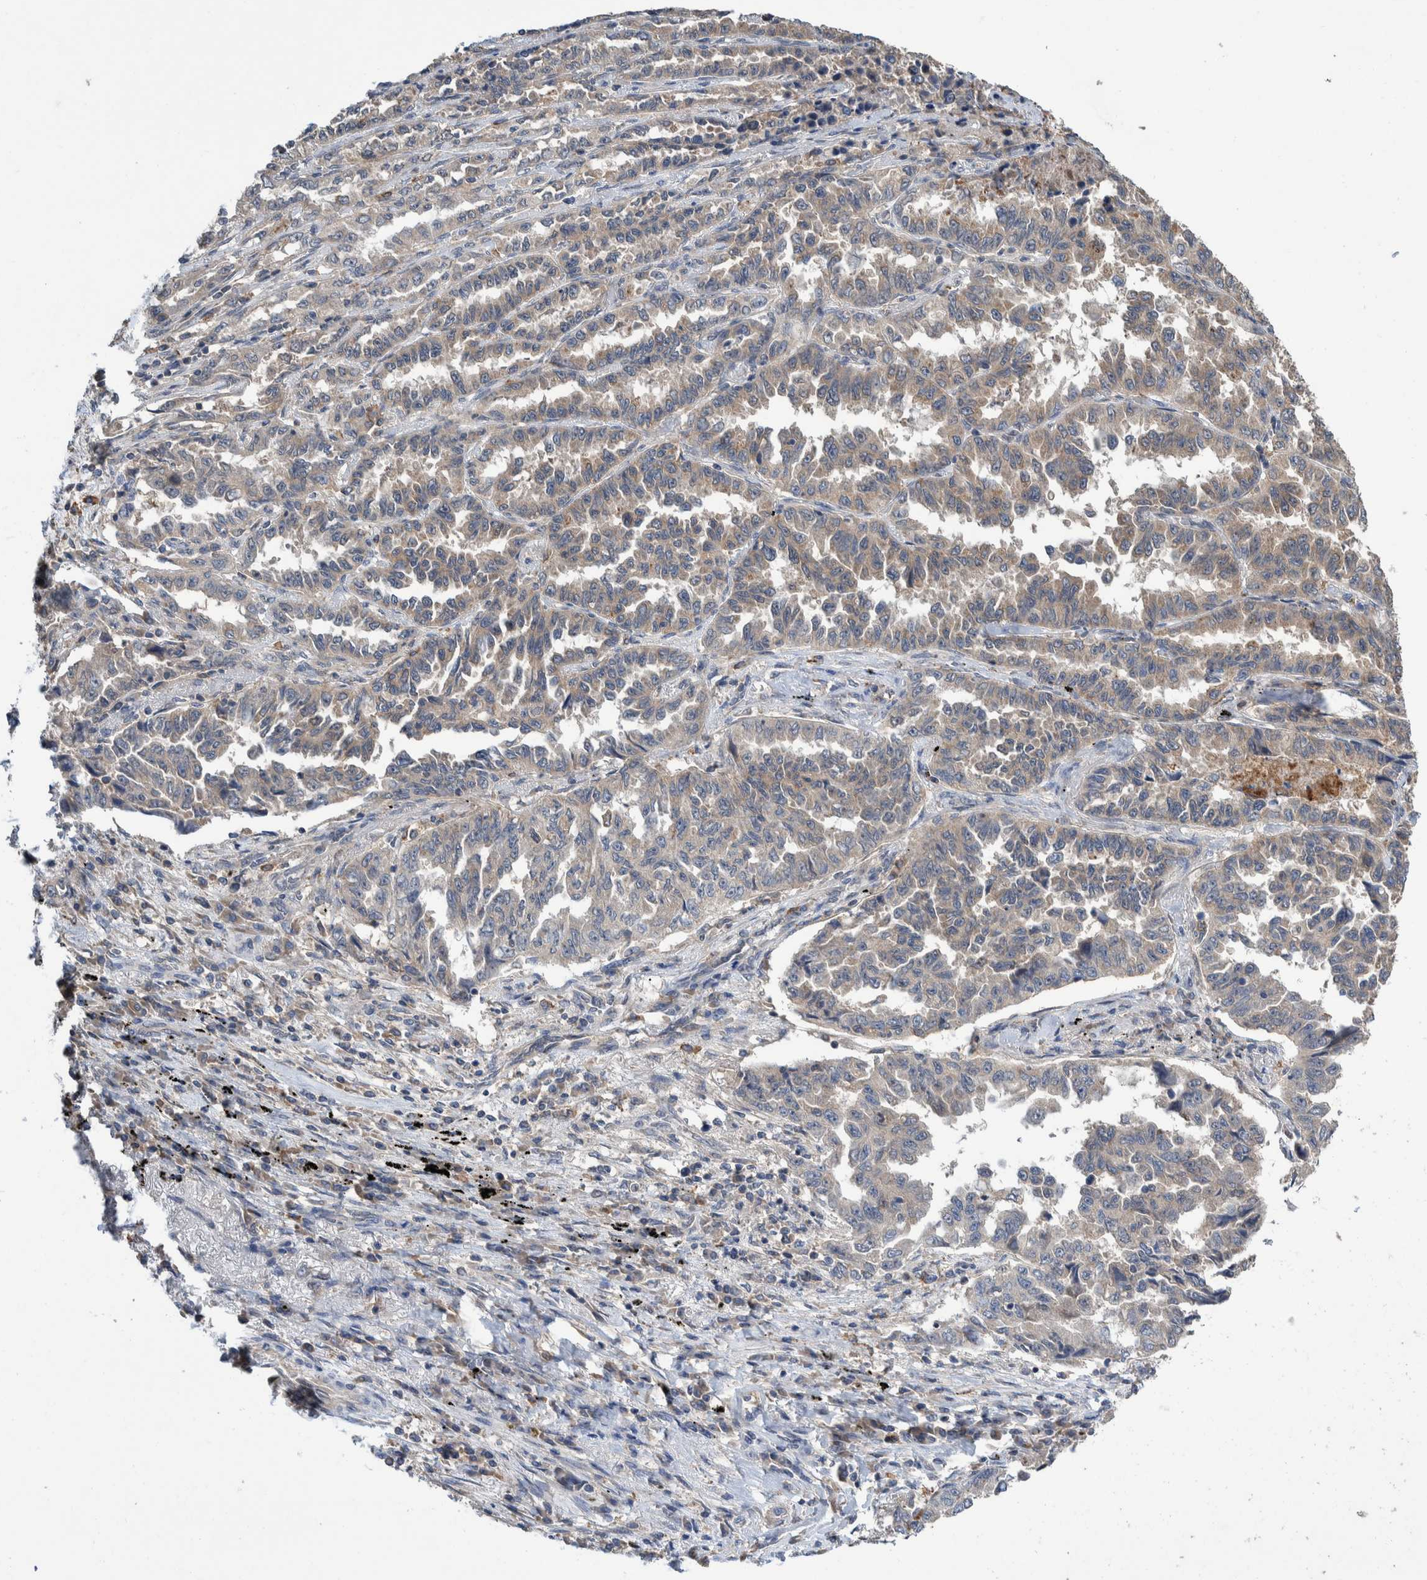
{"staining": {"intensity": "moderate", "quantity": "25%-75%", "location": "cytoplasmic/membranous"}, "tissue": "lung cancer", "cell_type": "Tumor cells", "image_type": "cancer", "snomed": [{"axis": "morphology", "description": "Adenocarcinoma, NOS"}, {"axis": "topography", "description": "Lung"}], "caption": "Lung cancer (adenocarcinoma) stained with IHC demonstrates moderate cytoplasmic/membranous staining in about 25%-75% of tumor cells.", "gene": "PLPBP", "patient": {"sex": "female", "age": 51}}